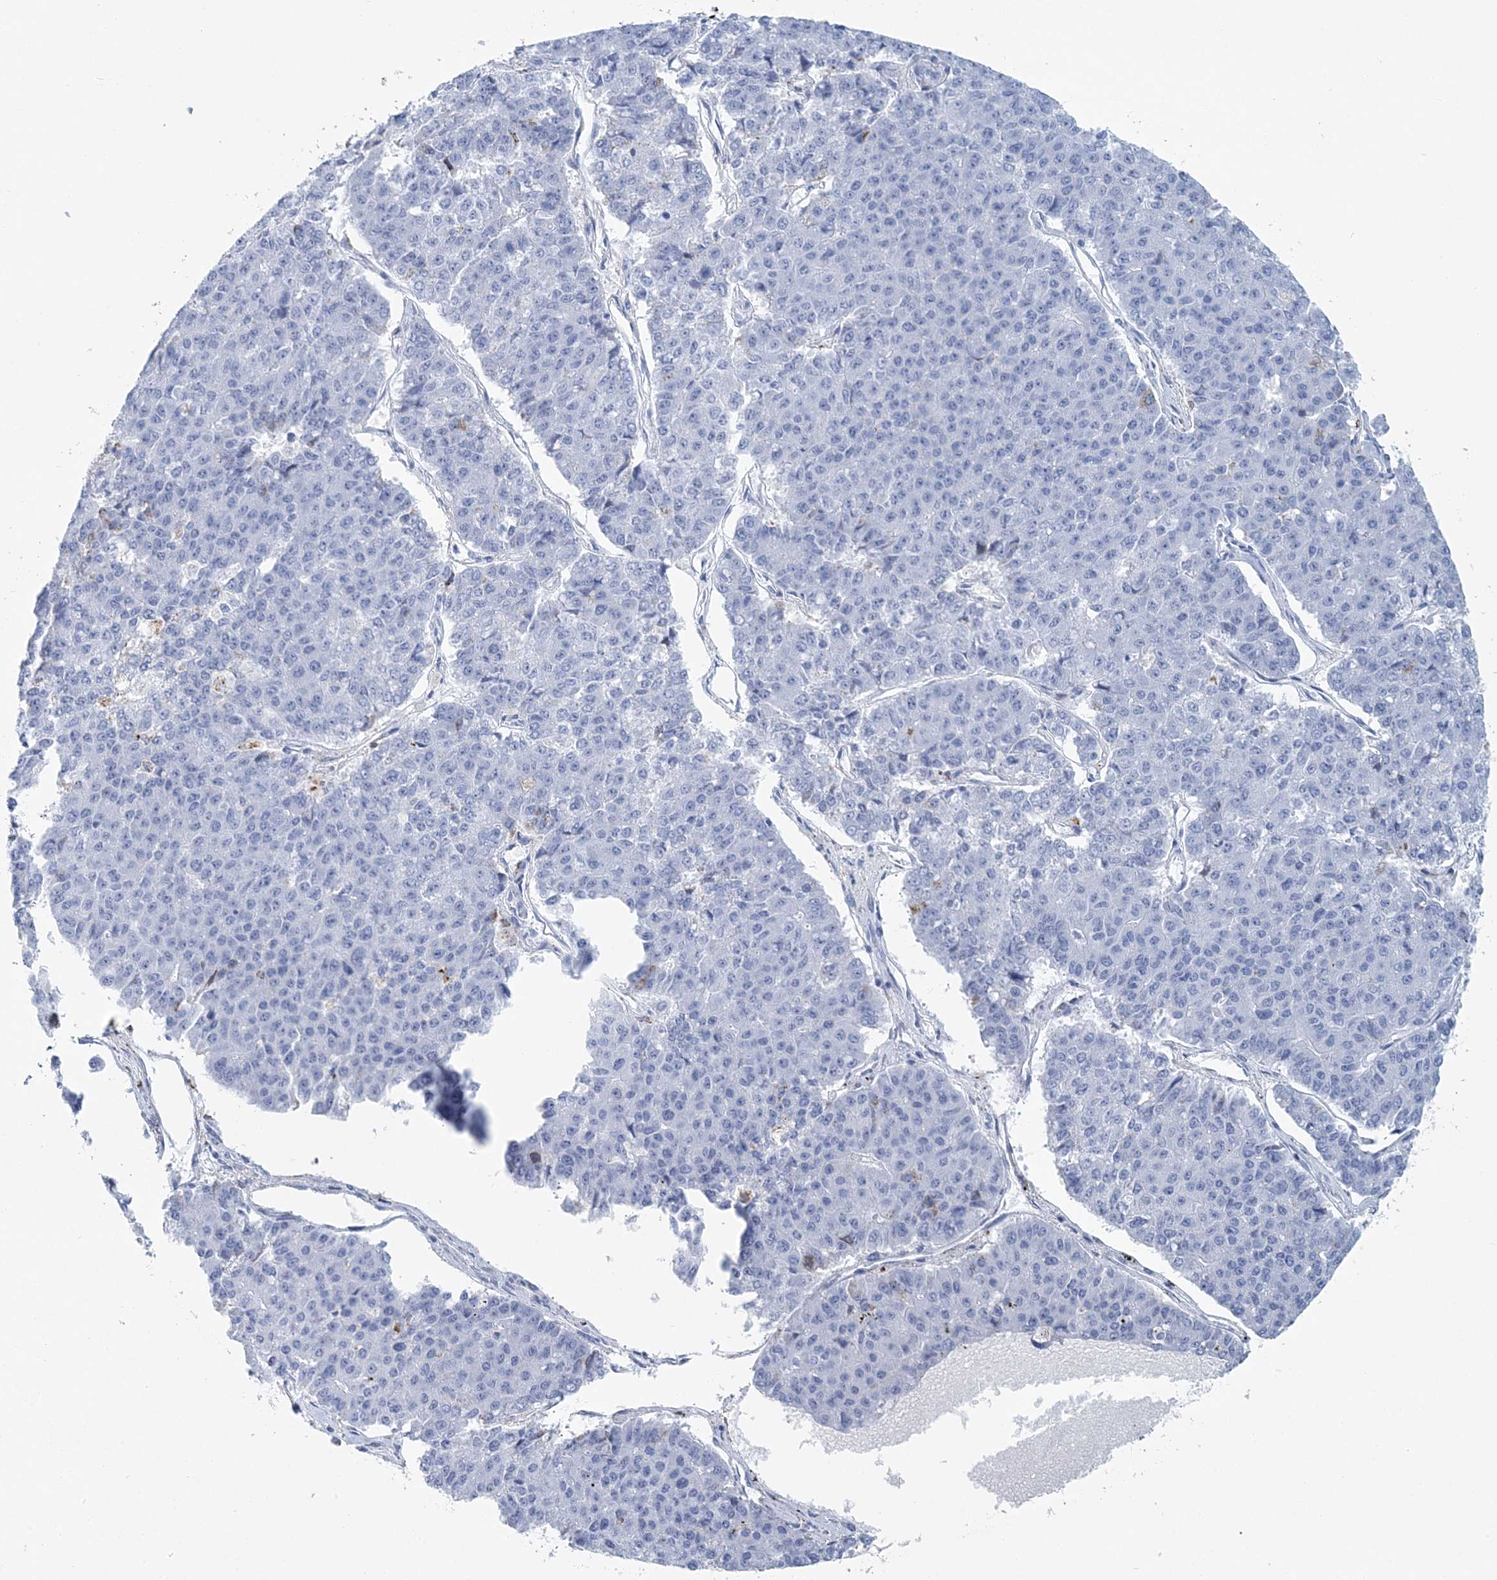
{"staining": {"intensity": "negative", "quantity": "none", "location": "none"}, "tissue": "pancreatic cancer", "cell_type": "Tumor cells", "image_type": "cancer", "snomed": [{"axis": "morphology", "description": "Adenocarcinoma, NOS"}, {"axis": "topography", "description": "Pancreas"}], "caption": "Adenocarcinoma (pancreatic) was stained to show a protein in brown. There is no significant staining in tumor cells.", "gene": "NKX6-1", "patient": {"sex": "male", "age": 50}}